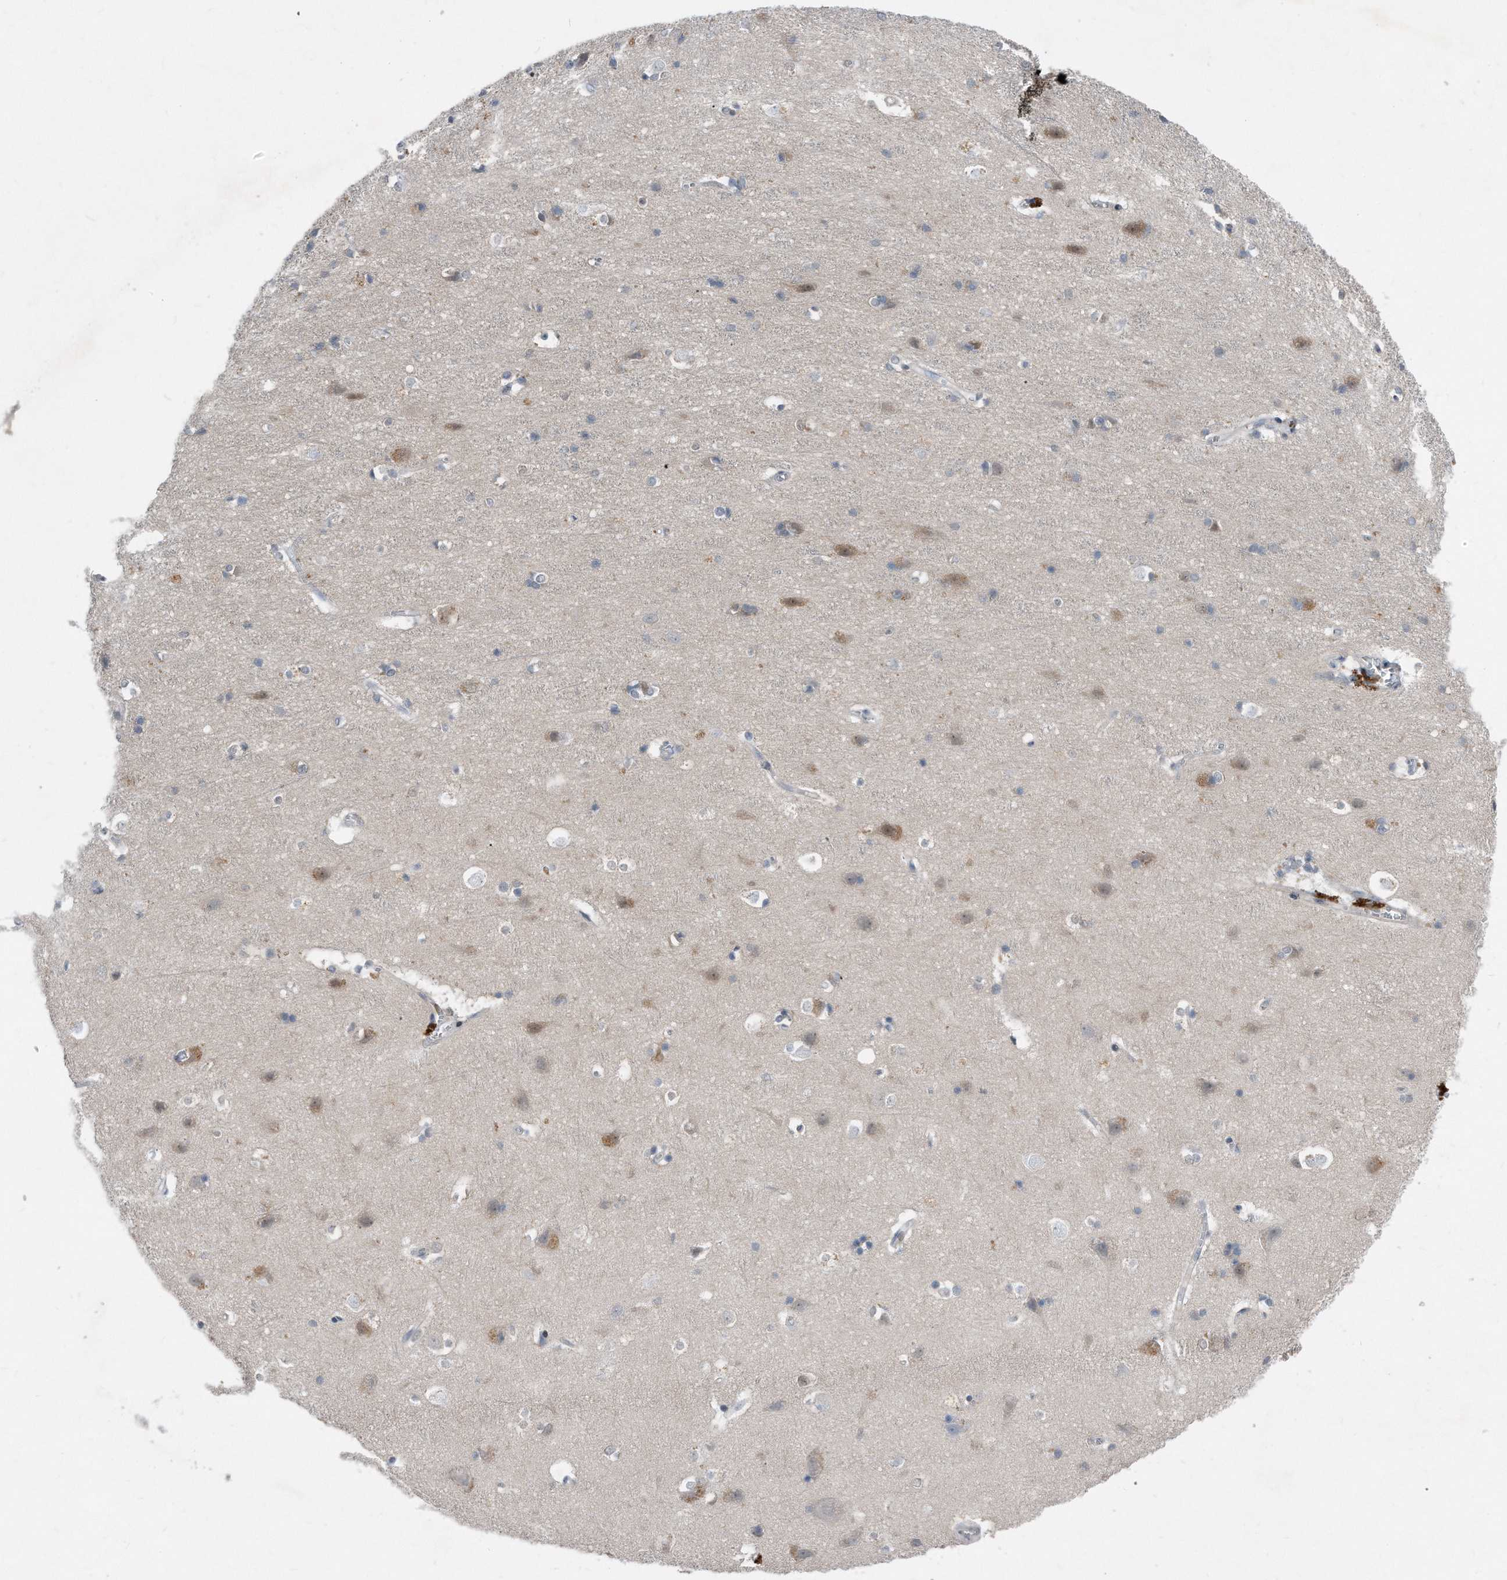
{"staining": {"intensity": "negative", "quantity": "none", "location": "none"}, "tissue": "cerebral cortex", "cell_type": "Endothelial cells", "image_type": "normal", "snomed": [{"axis": "morphology", "description": "Normal tissue, NOS"}, {"axis": "topography", "description": "Cerebral cortex"}], "caption": "High power microscopy image of an immunohistochemistry photomicrograph of normal cerebral cortex, revealing no significant positivity in endothelial cells. (DAB (3,3'-diaminobenzidine) immunohistochemistry with hematoxylin counter stain).", "gene": "MAP2K6", "patient": {"sex": "male", "age": 54}}